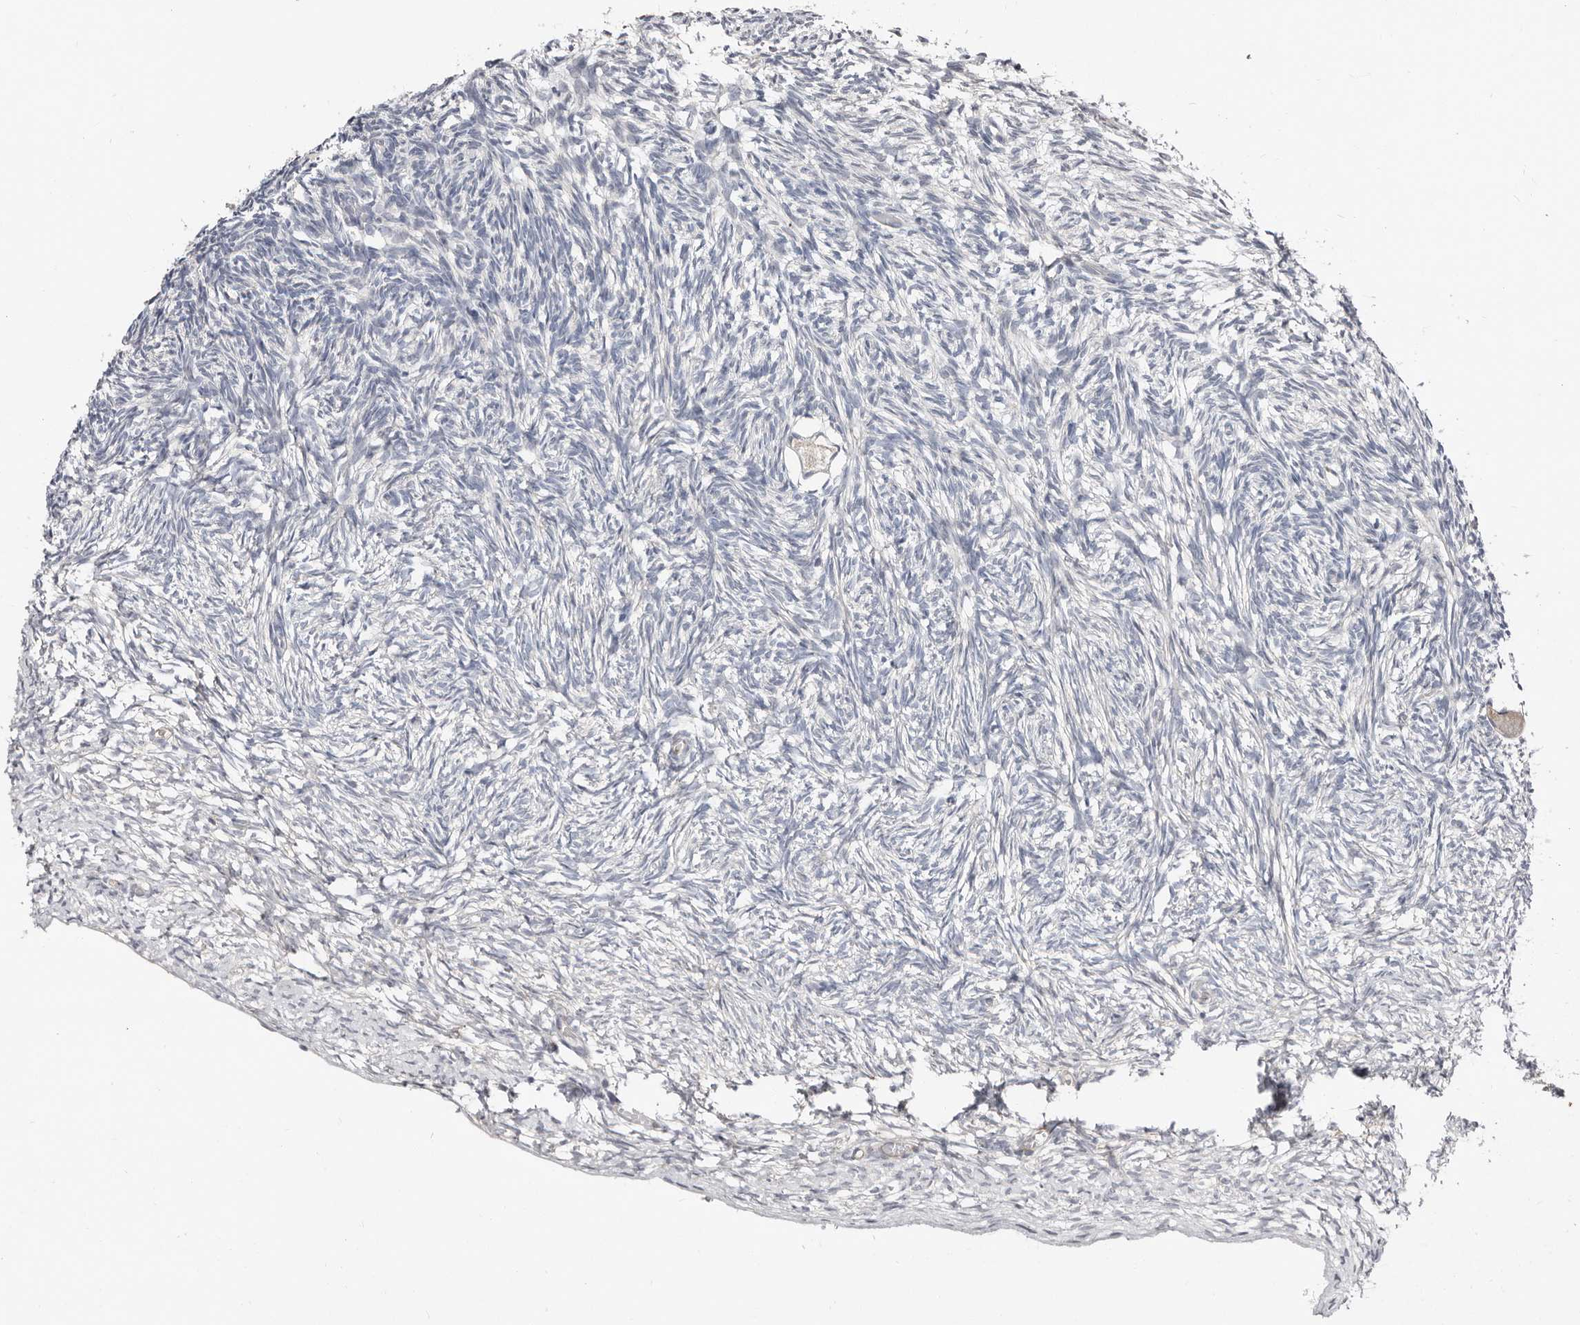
{"staining": {"intensity": "negative", "quantity": "none", "location": "none"}, "tissue": "ovary", "cell_type": "Follicle cells", "image_type": "normal", "snomed": [{"axis": "morphology", "description": "Normal tissue, NOS"}, {"axis": "topography", "description": "Ovary"}], "caption": "This photomicrograph is of normal ovary stained with immunohistochemistry (IHC) to label a protein in brown with the nuclei are counter-stained blue. There is no expression in follicle cells.", "gene": "ASRGL1", "patient": {"sex": "female", "age": 34}}